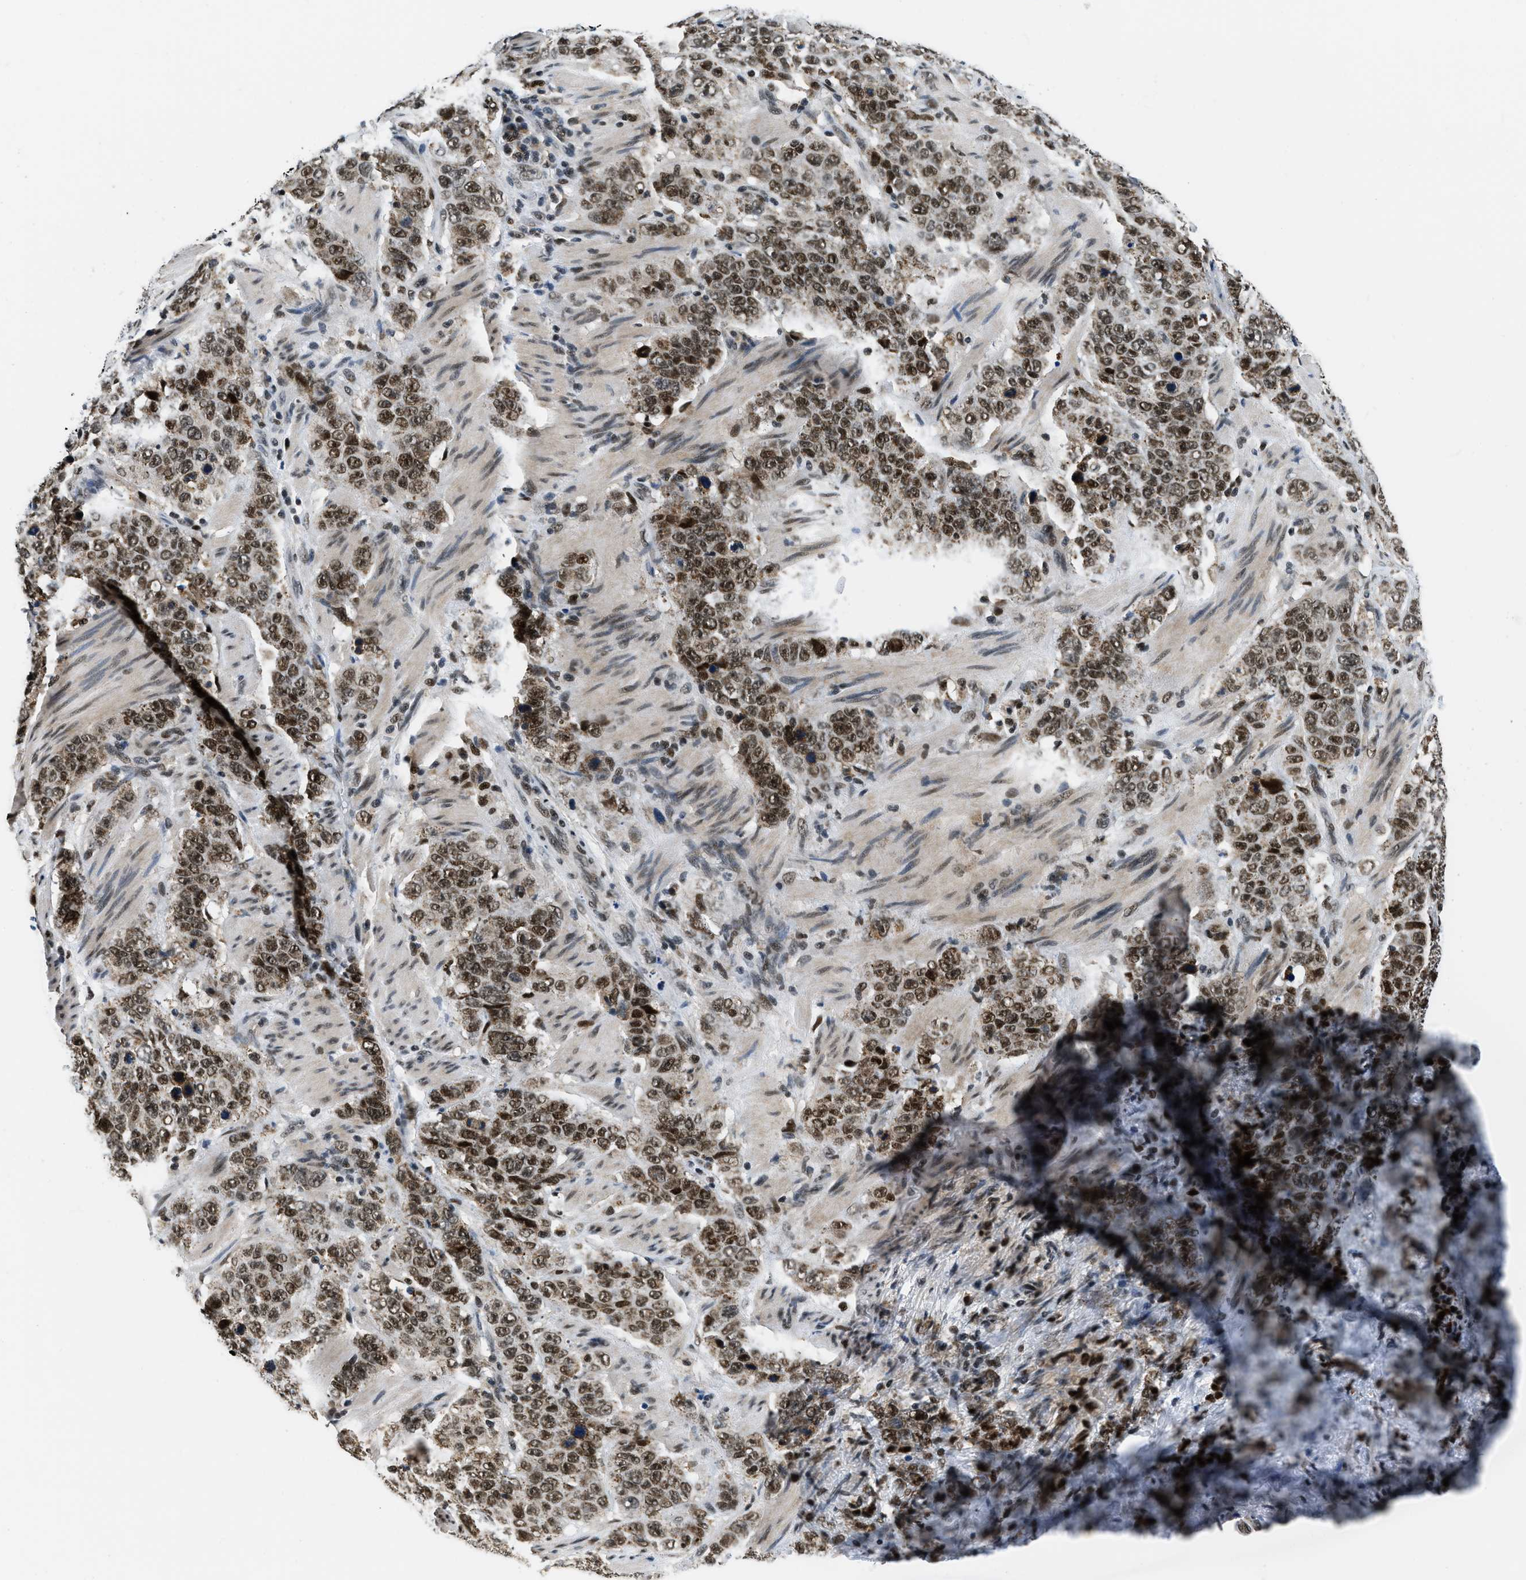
{"staining": {"intensity": "strong", "quantity": ">75%", "location": "nuclear"}, "tissue": "stomach cancer", "cell_type": "Tumor cells", "image_type": "cancer", "snomed": [{"axis": "morphology", "description": "Adenocarcinoma, NOS"}, {"axis": "topography", "description": "Stomach"}], "caption": "Protein expression analysis of stomach adenocarcinoma shows strong nuclear expression in approximately >75% of tumor cells.", "gene": "KDM3B", "patient": {"sex": "male", "age": 48}}